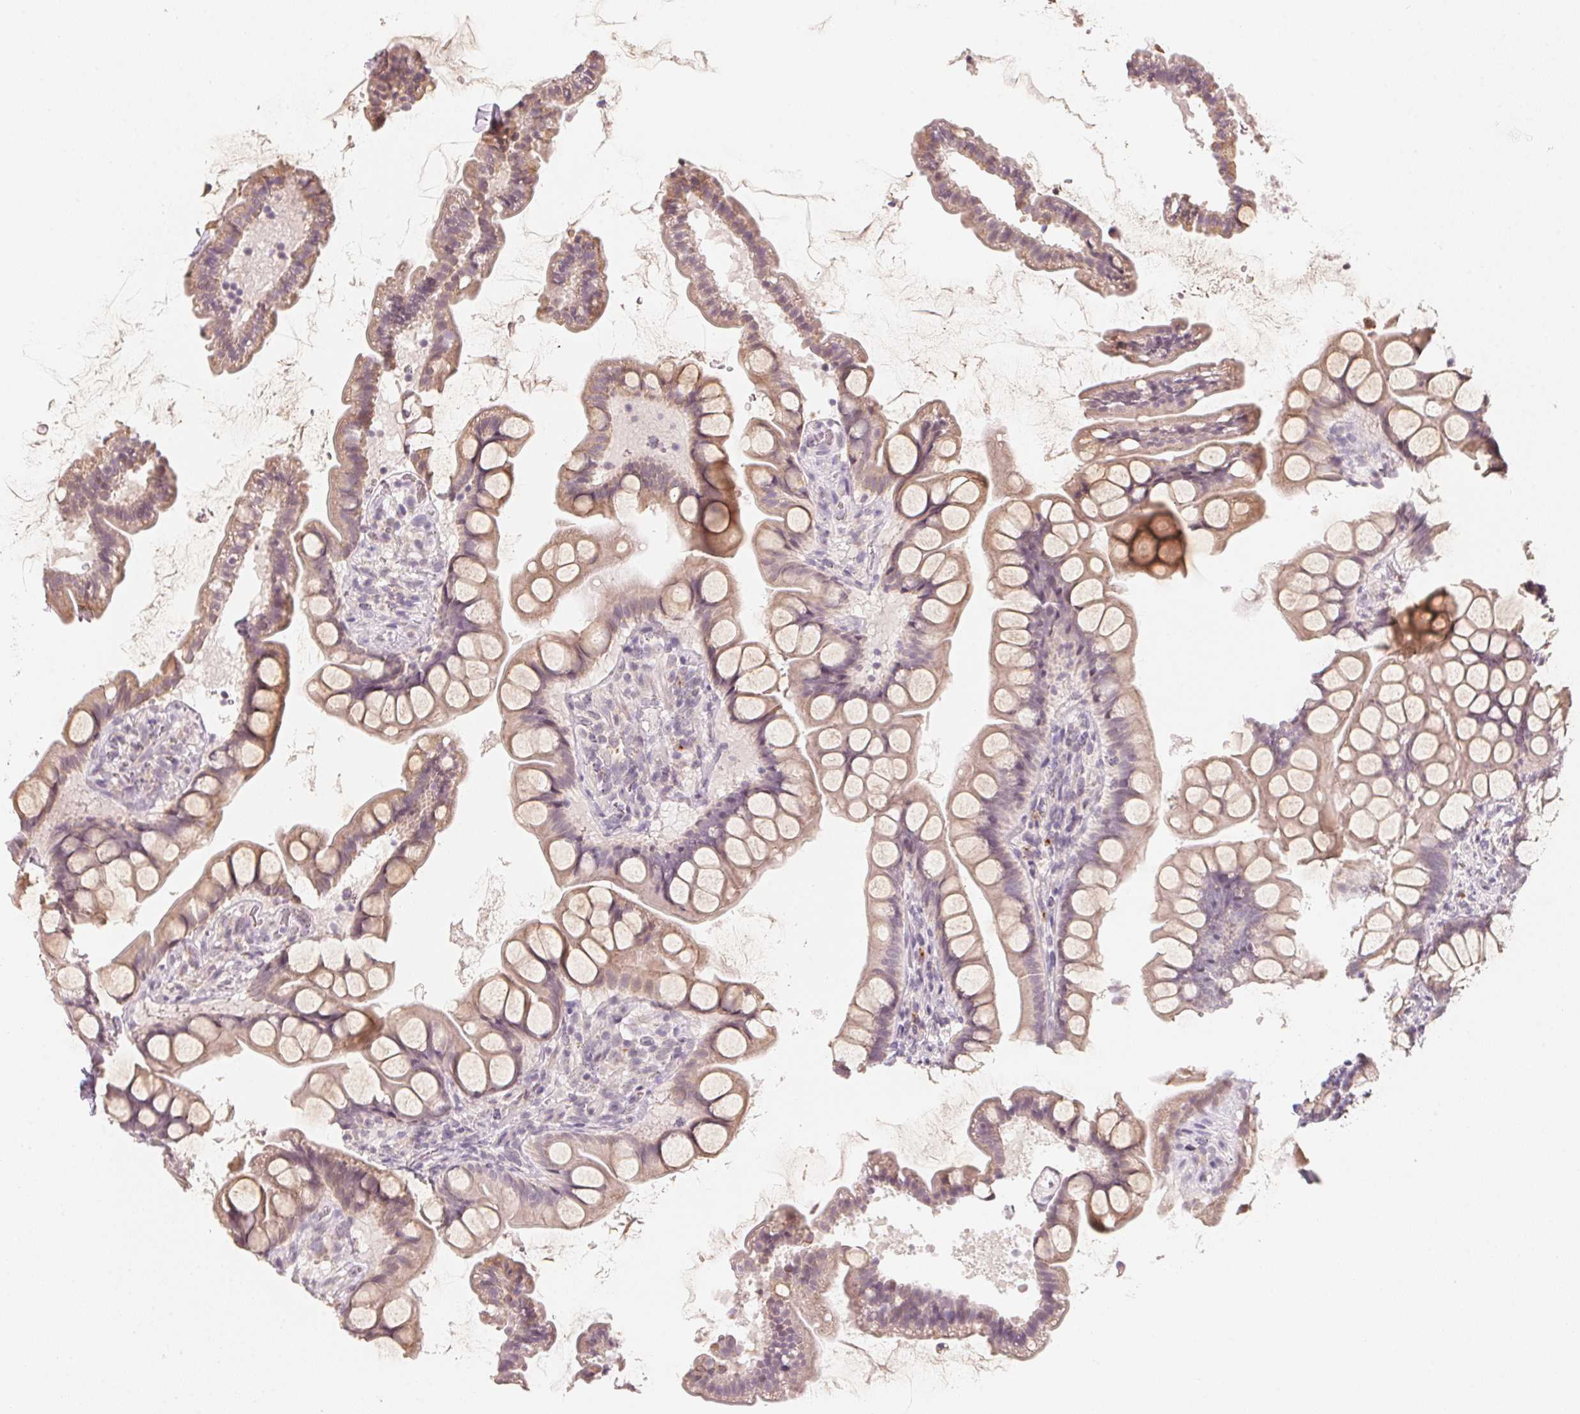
{"staining": {"intensity": "moderate", "quantity": ">75%", "location": "cytoplasmic/membranous"}, "tissue": "small intestine", "cell_type": "Glandular cells", "image_type": "normal", "snomed": [{"axis": "morphology", "description": "Normal tissue, NOS"}, {"axis": "topography", "description": "Small intestine"}], "caption": "Protein expression analysis of unremarkable human small intestine reveals moderate cytoplasmic/membranous expression in approximately >75% of glandular cells.", "gene": "ANKRD31", "patient": {"sex": "male", "age": 70}}